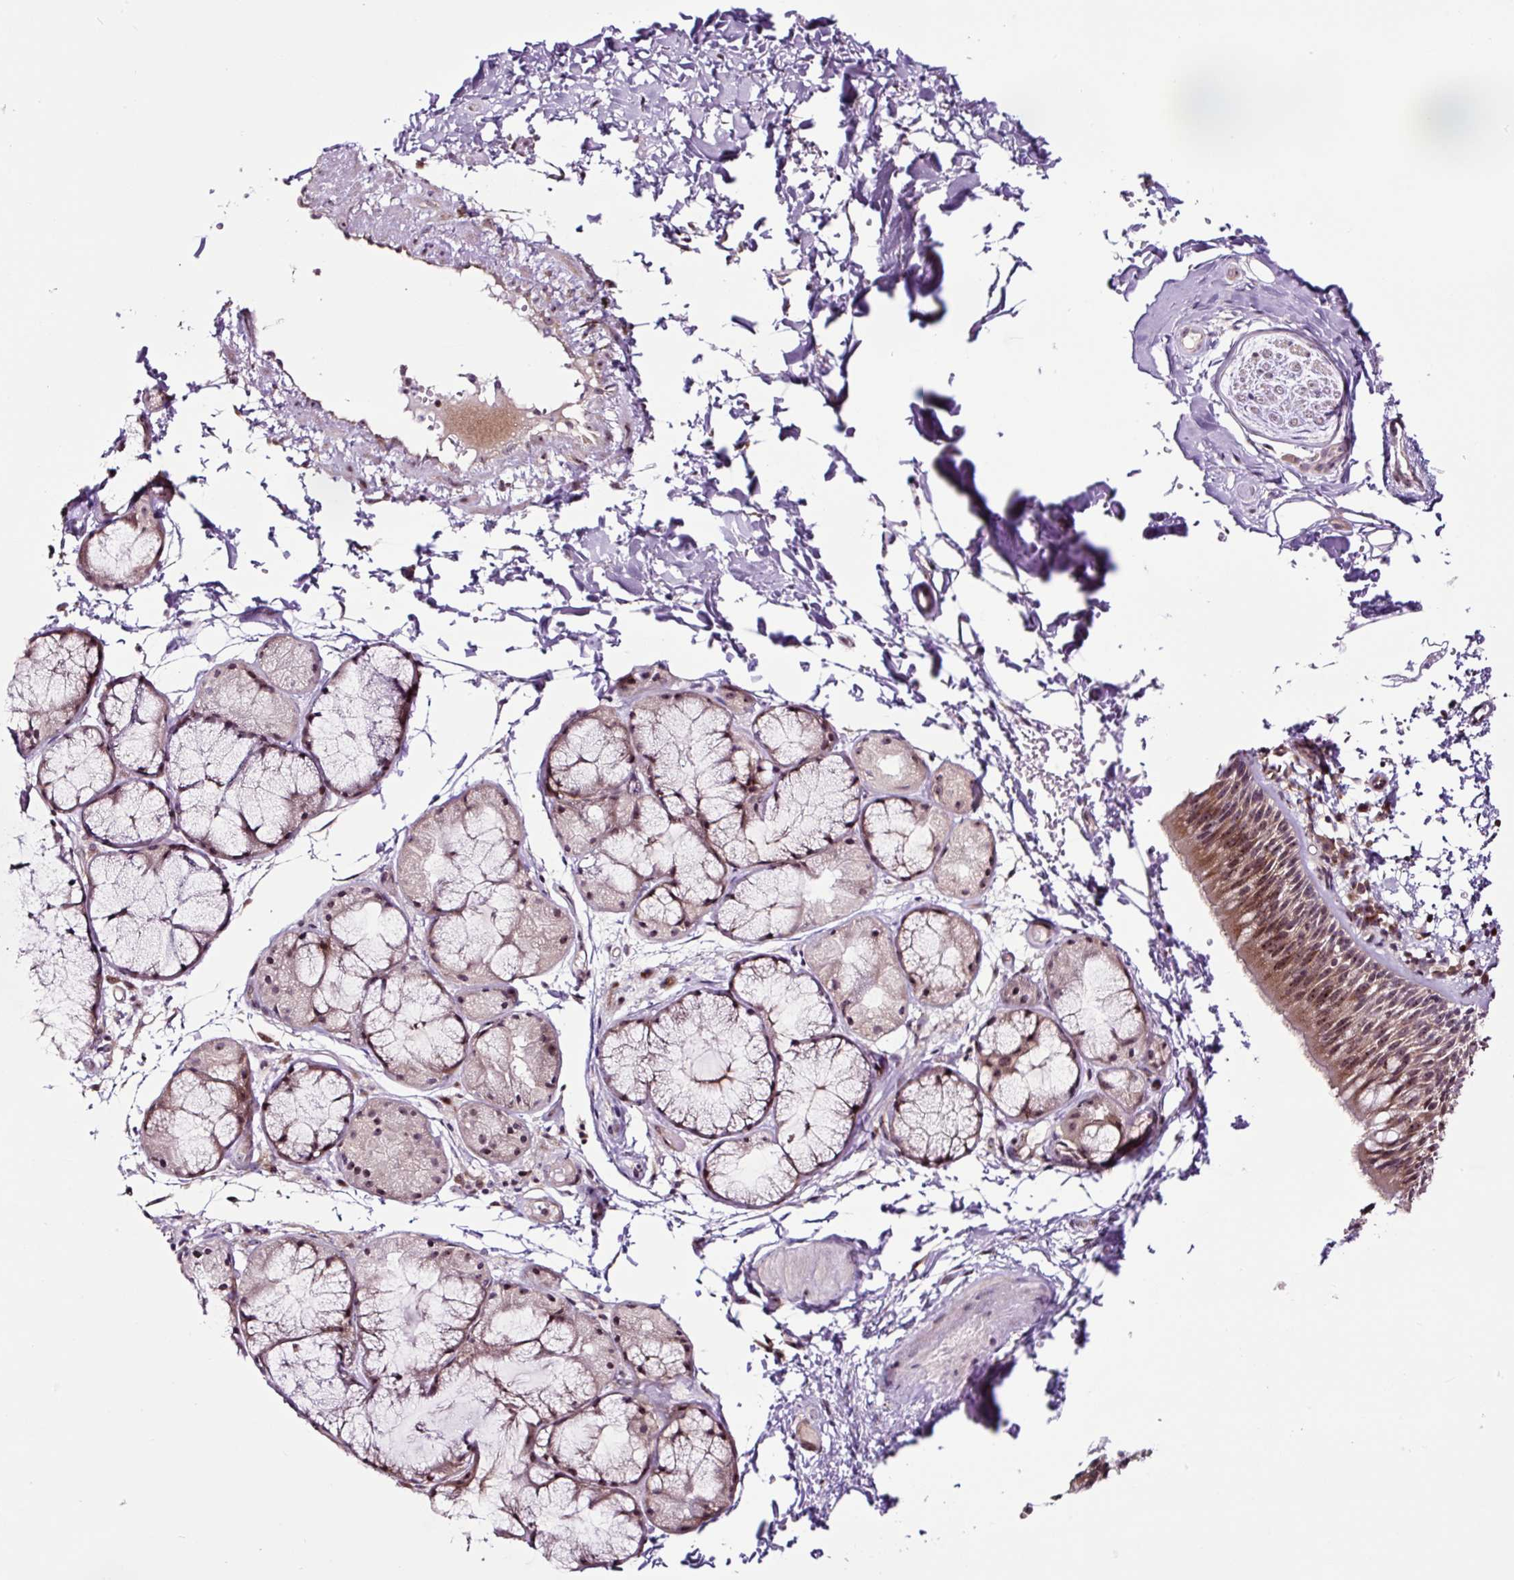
{"staining": {"intensity": "moderate", "quantity": ">75%", "location": "cytoplasmic/membranous,nuclear"}, "tissue": "nasopharynx", "cell_type": "Respiratory epithelial cells", "image_type": "normal", "snomed": [{"axis": "morphology", "description": "Normal tissue, NOS"}, {"axis": "topography", "description": "Cartilage tissue"}, {"axis": "topography", "description": "Nasopharynx"}, {"axis": "topography", "description": "Thyroid gland"}], "caption": "A brown stain labels moderate cytoplasmic/membranous,nuclear staining of a protein in respiratory epithelial cells of benign human nasopharynx.", "gene": "NOM1", "patient": {"sex": "male", "age": 63}}